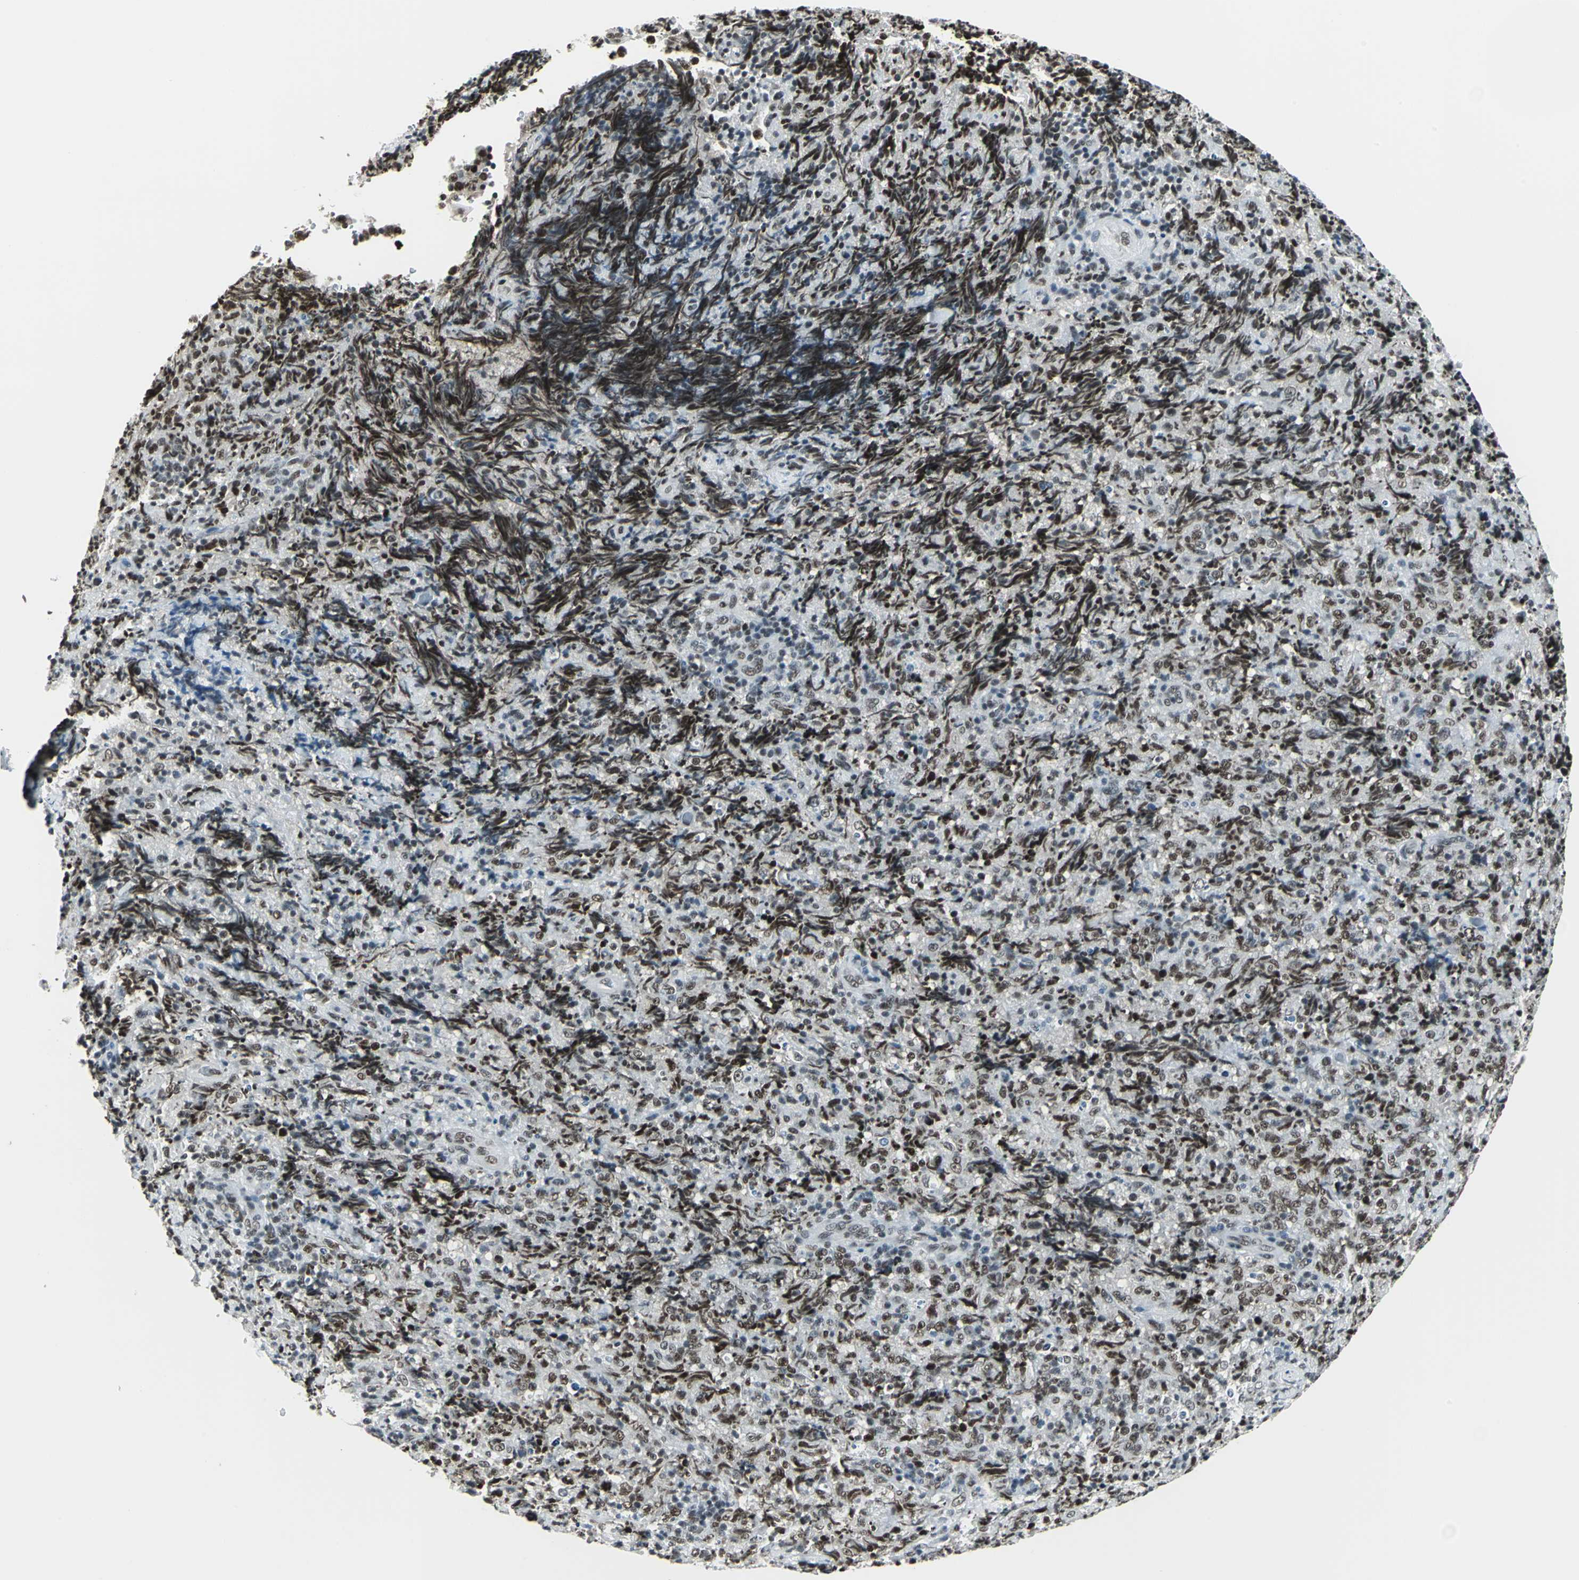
{"staining": {"intensity": "strong", "quantity": ">75%", "location": "nuclear"}, "tissue": "lymphoma", "cell_type": "Tumor cells", "image_type": "cancer", "snomed": [{"axis": "morphology", "description": "Malignant lymphoma, non-Hodgkin's type, High grade"}, {"axis": "topography", "description": "Tonsil"}], "caption": "Protein expression analysis of lymphoma displays strong nuclear staining in about >75% of tumor cells.", "gene": "ADNP", "patient": {"sex": "female", "age": 36}}